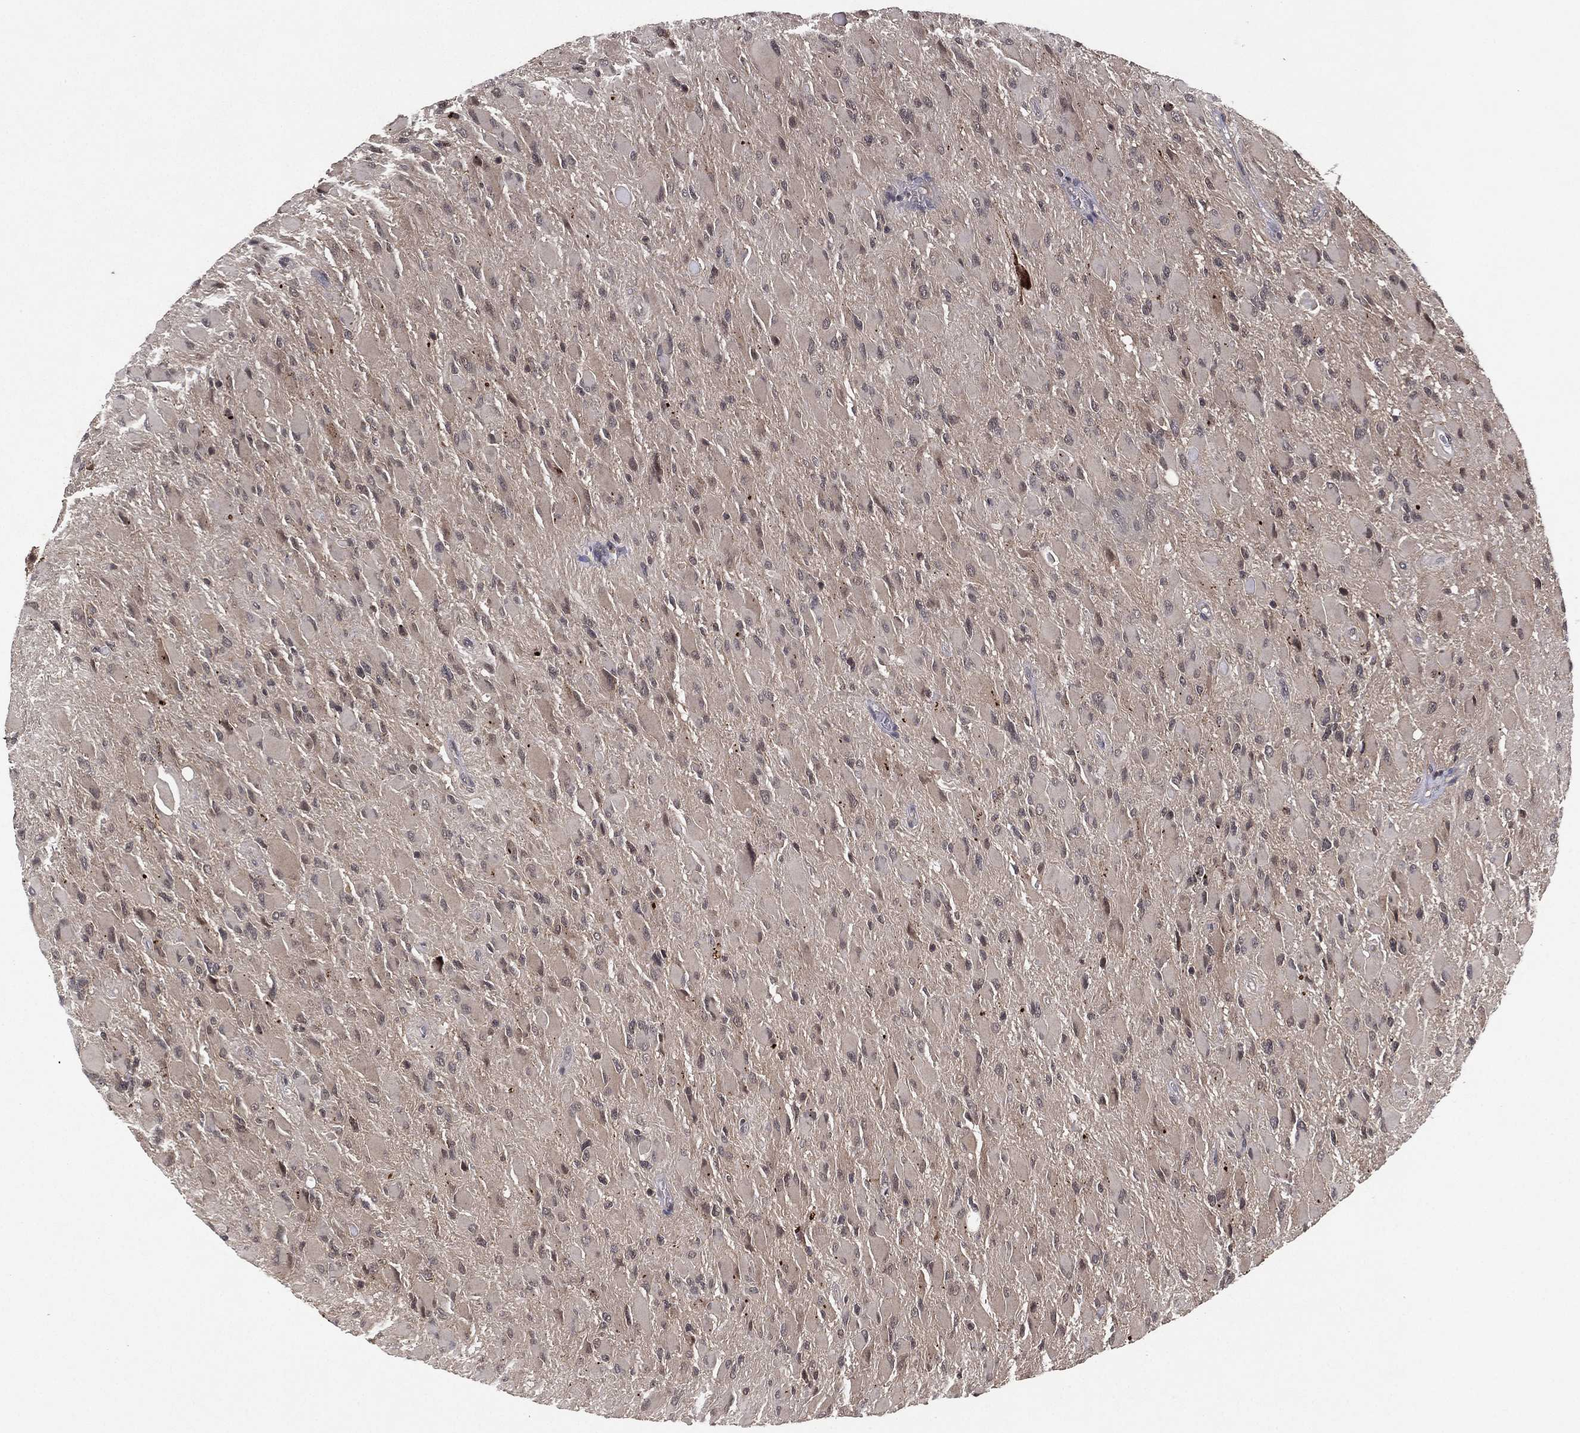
{"staining": {"intensity": "negative", "quantity": "none", "location": "none"}, "tissue": "glioma", "cell_type": "Tumor cells", "image_type": "cancer", "snomed": [{"axis": "morphology", "description": "Glioma, malignant, High grade"}, {"axis": "topography", "description": "Cerebral cortex"}], "caption": "High magnification brightfield microscopy of high-grade glioma (malignant) stained with DAB (3,3'-diaminobenzidine) (brown) and counterstained with hematoxylin (blue): tumor cells show no significant staining.", "gene": "ATG4B", "patient": {"sex": "female", "age": 36}}